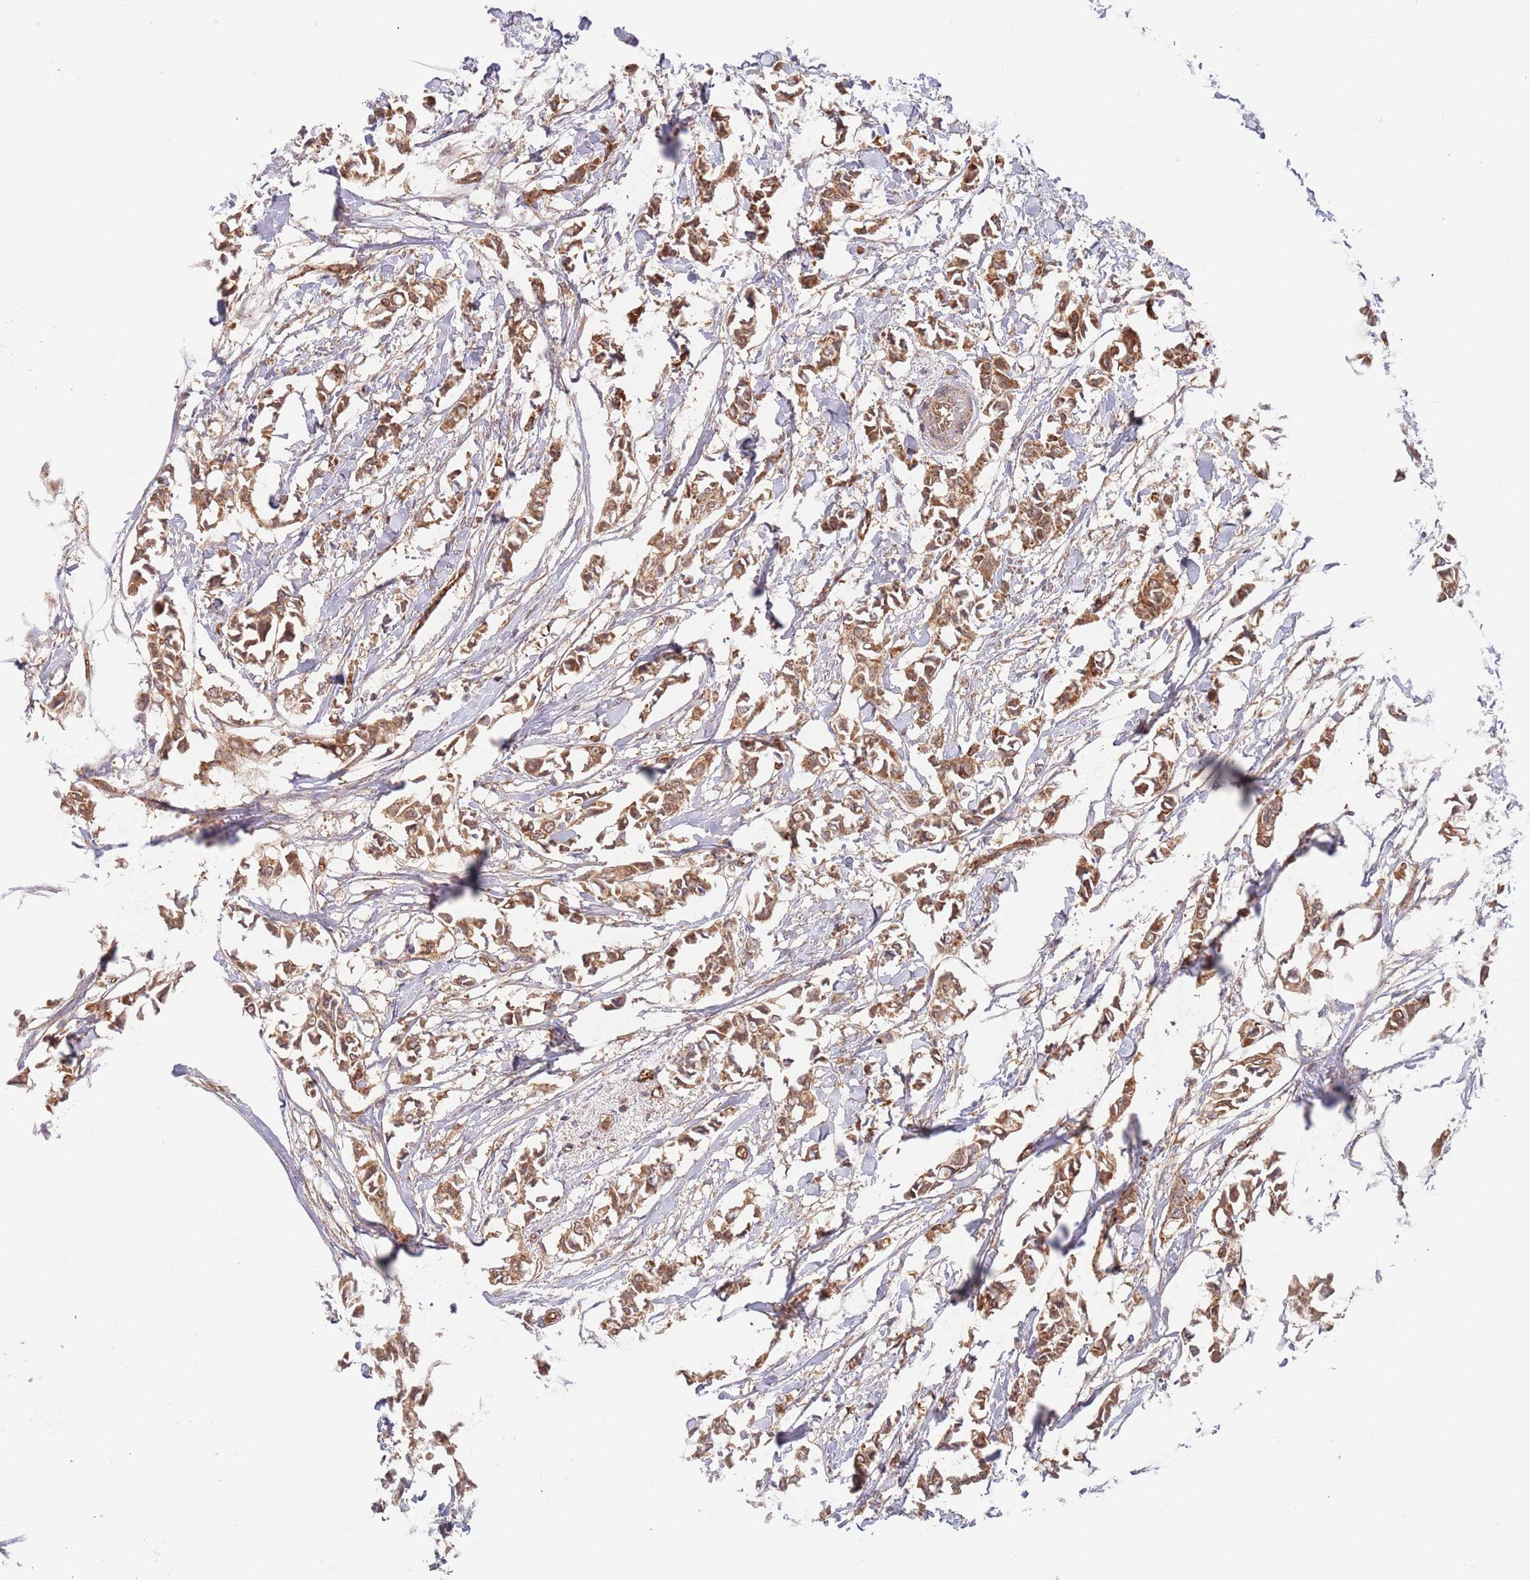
{"staining": {"intensity": "moderate", "quantity": ">75%", "location": "cytoplasmic/membranous"}, "tissue": "breast cancer", "cell_type": "Tumor cells", "image_type": "cancer", "snomed": [{"axis": "morphology", "description": "Duct carcinoma"}, {"axis": "topography", "description": "Breast"}], "caption": "Breast cancer stained with a brown dye displays moderate cytoplasmic/membranous positive staining in about >75% of tumor cells.", "gene": "GUK1", "patient": {"sex": "female", "age": 41}}